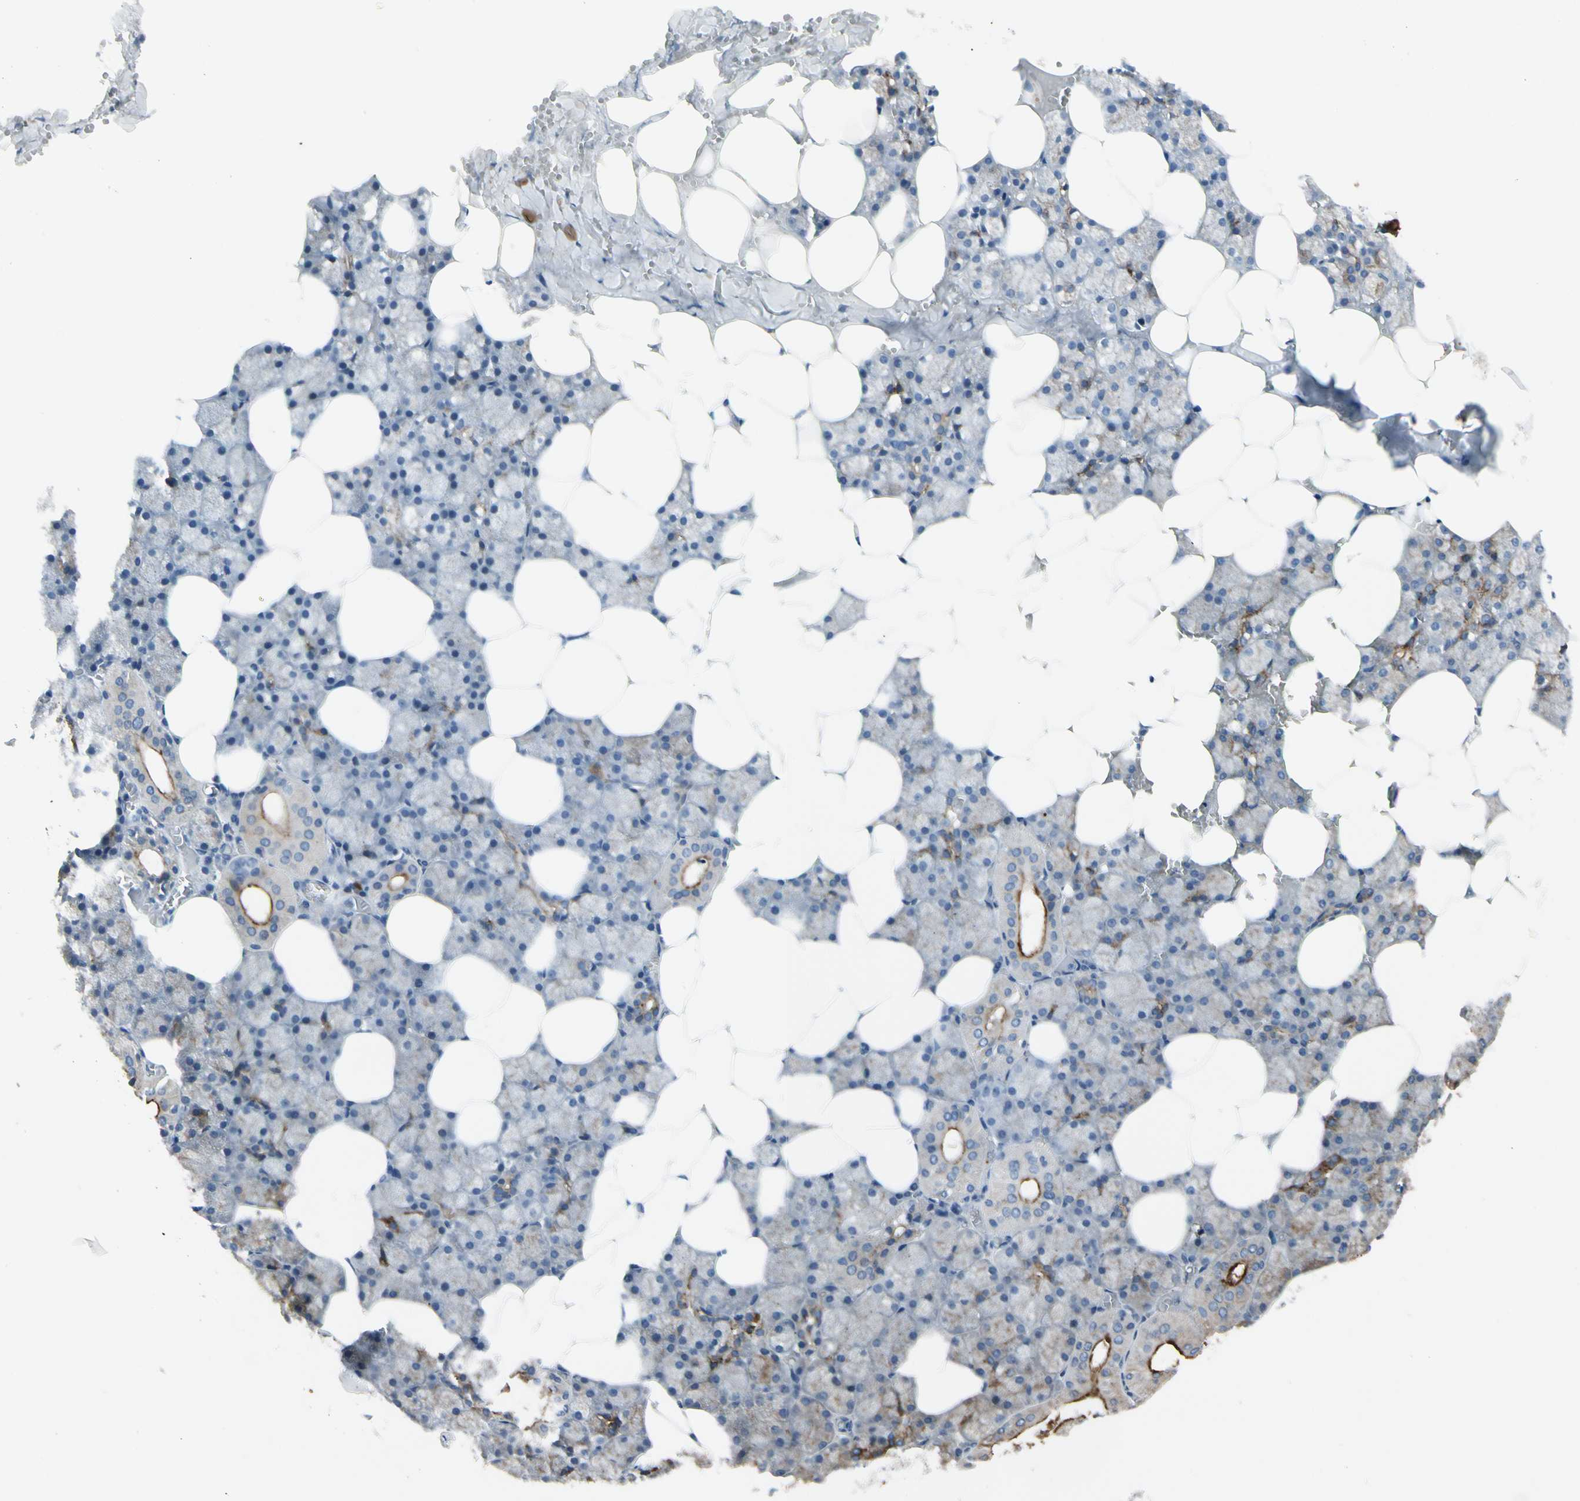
{"staining": {"intensity": "moderate", "quantity": "25%-75%", "location": "cytoplasmic/membranous"}, "tissue": "salivary gland", "cell_type": "Glandular cells", "image_type": "normal", "snomed": [{"axis": "morphology", "description": "Normal tissue, NOS"}, {"axis": "topography", "description": "Salivary gland"}], "caption": "Brown immunohistochemical staining in unremarkable salivary gland reveals moderate cytoplasmic/membranous positivity in about 25%-75% of glandular cells.", "gene": "PIGR", "patient": {"sex": "male", "age": 62}}